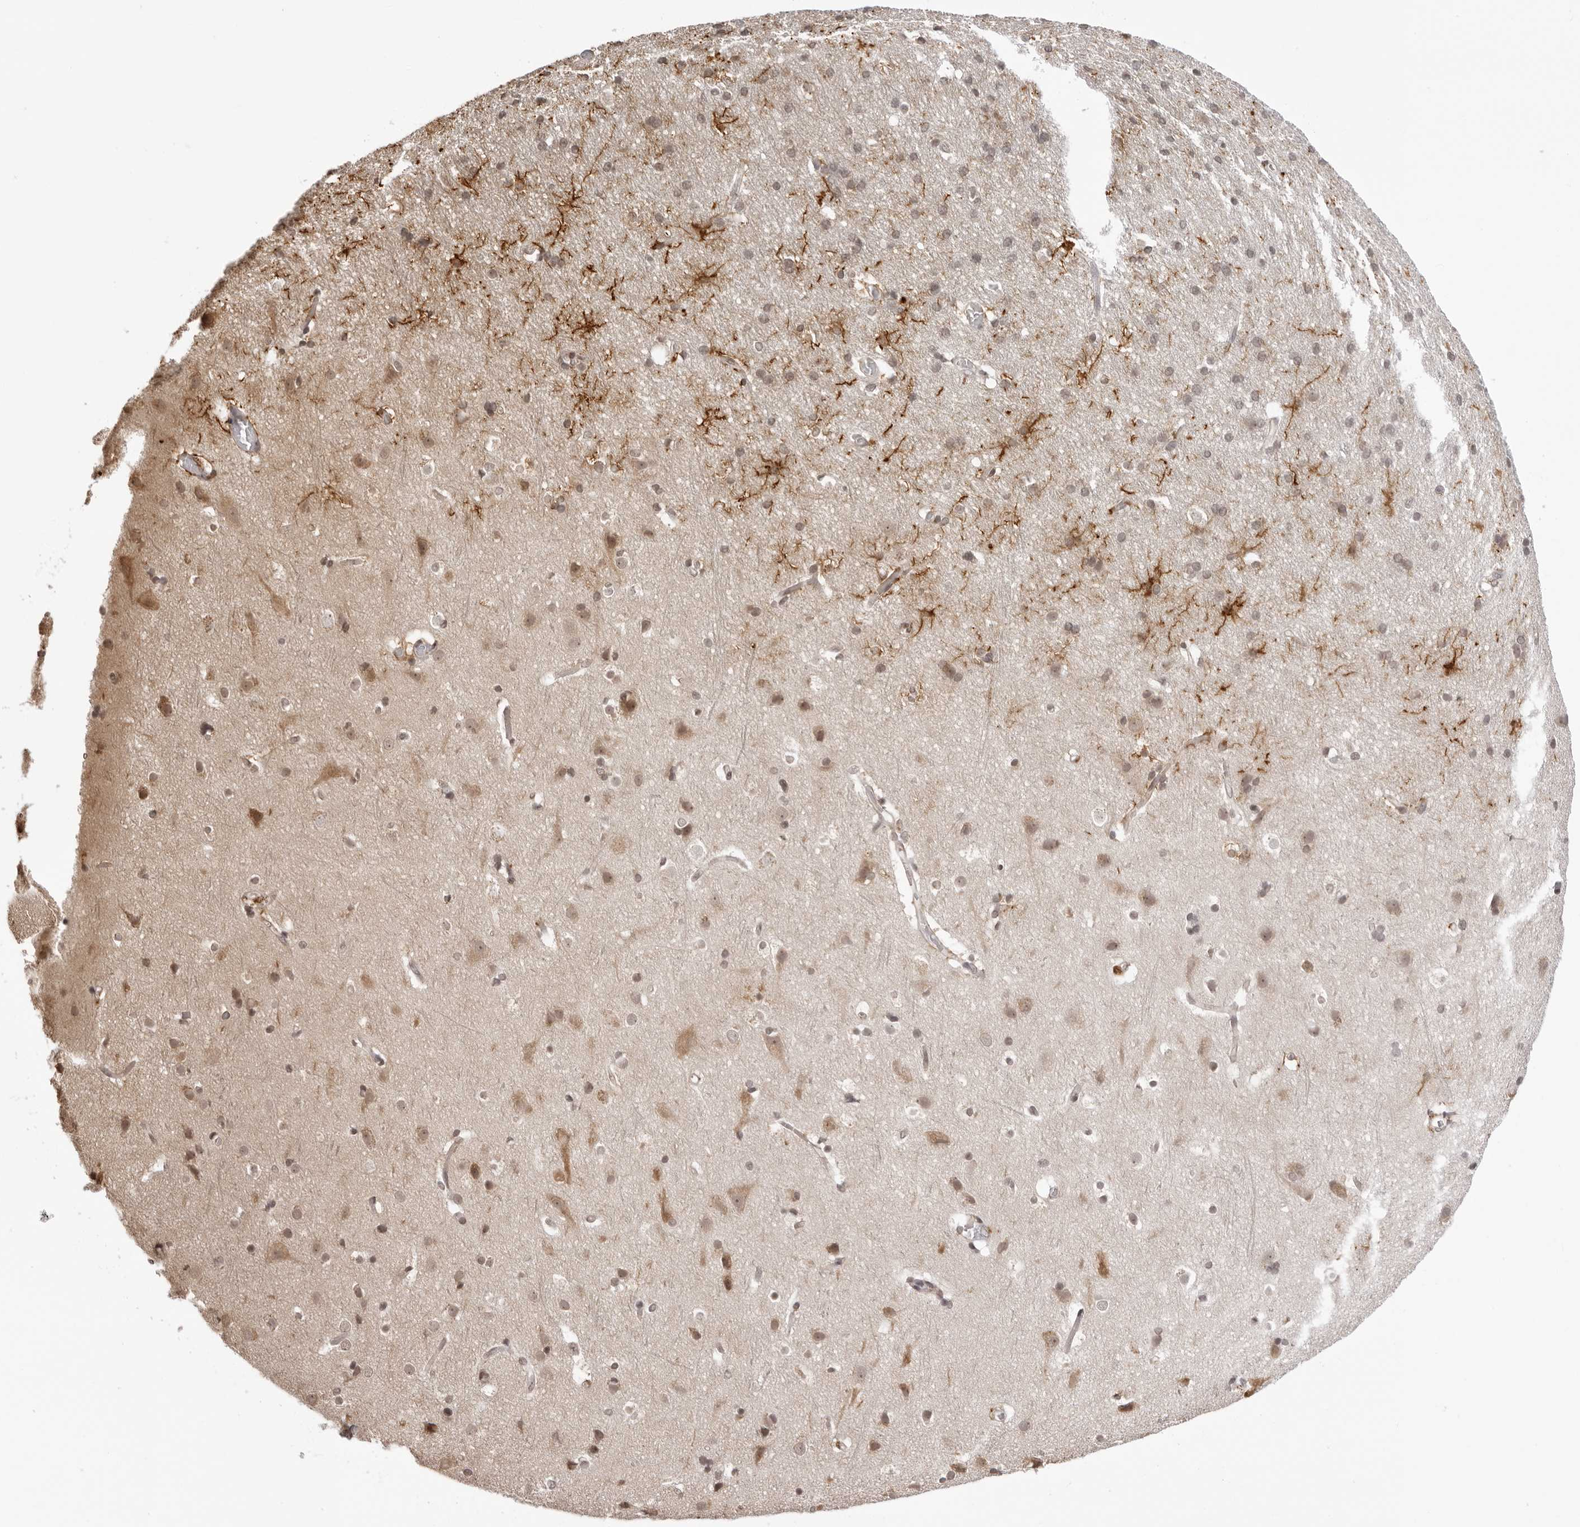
{"staining": {"intensity": "negative", "quantity": "none", "location": "none"}, "tissue": "cerebral cortex", "cell_type": "Endothelial cells", "image_type": "normal", "snomed": [{"axis": "morphology", "description": "Normal tissue, NOS"}, {"axis": "topography", "description": "Cerebral cortex"}], "caption": "Endothelial cells show no significant positivity in unremarkable cerebral cortex. (DAB immunohistochemistry visualized using brightfield microscopy, high magnification).", "gene": "ZC3H11A", "patient": {"sex": "male", "age": 54}}